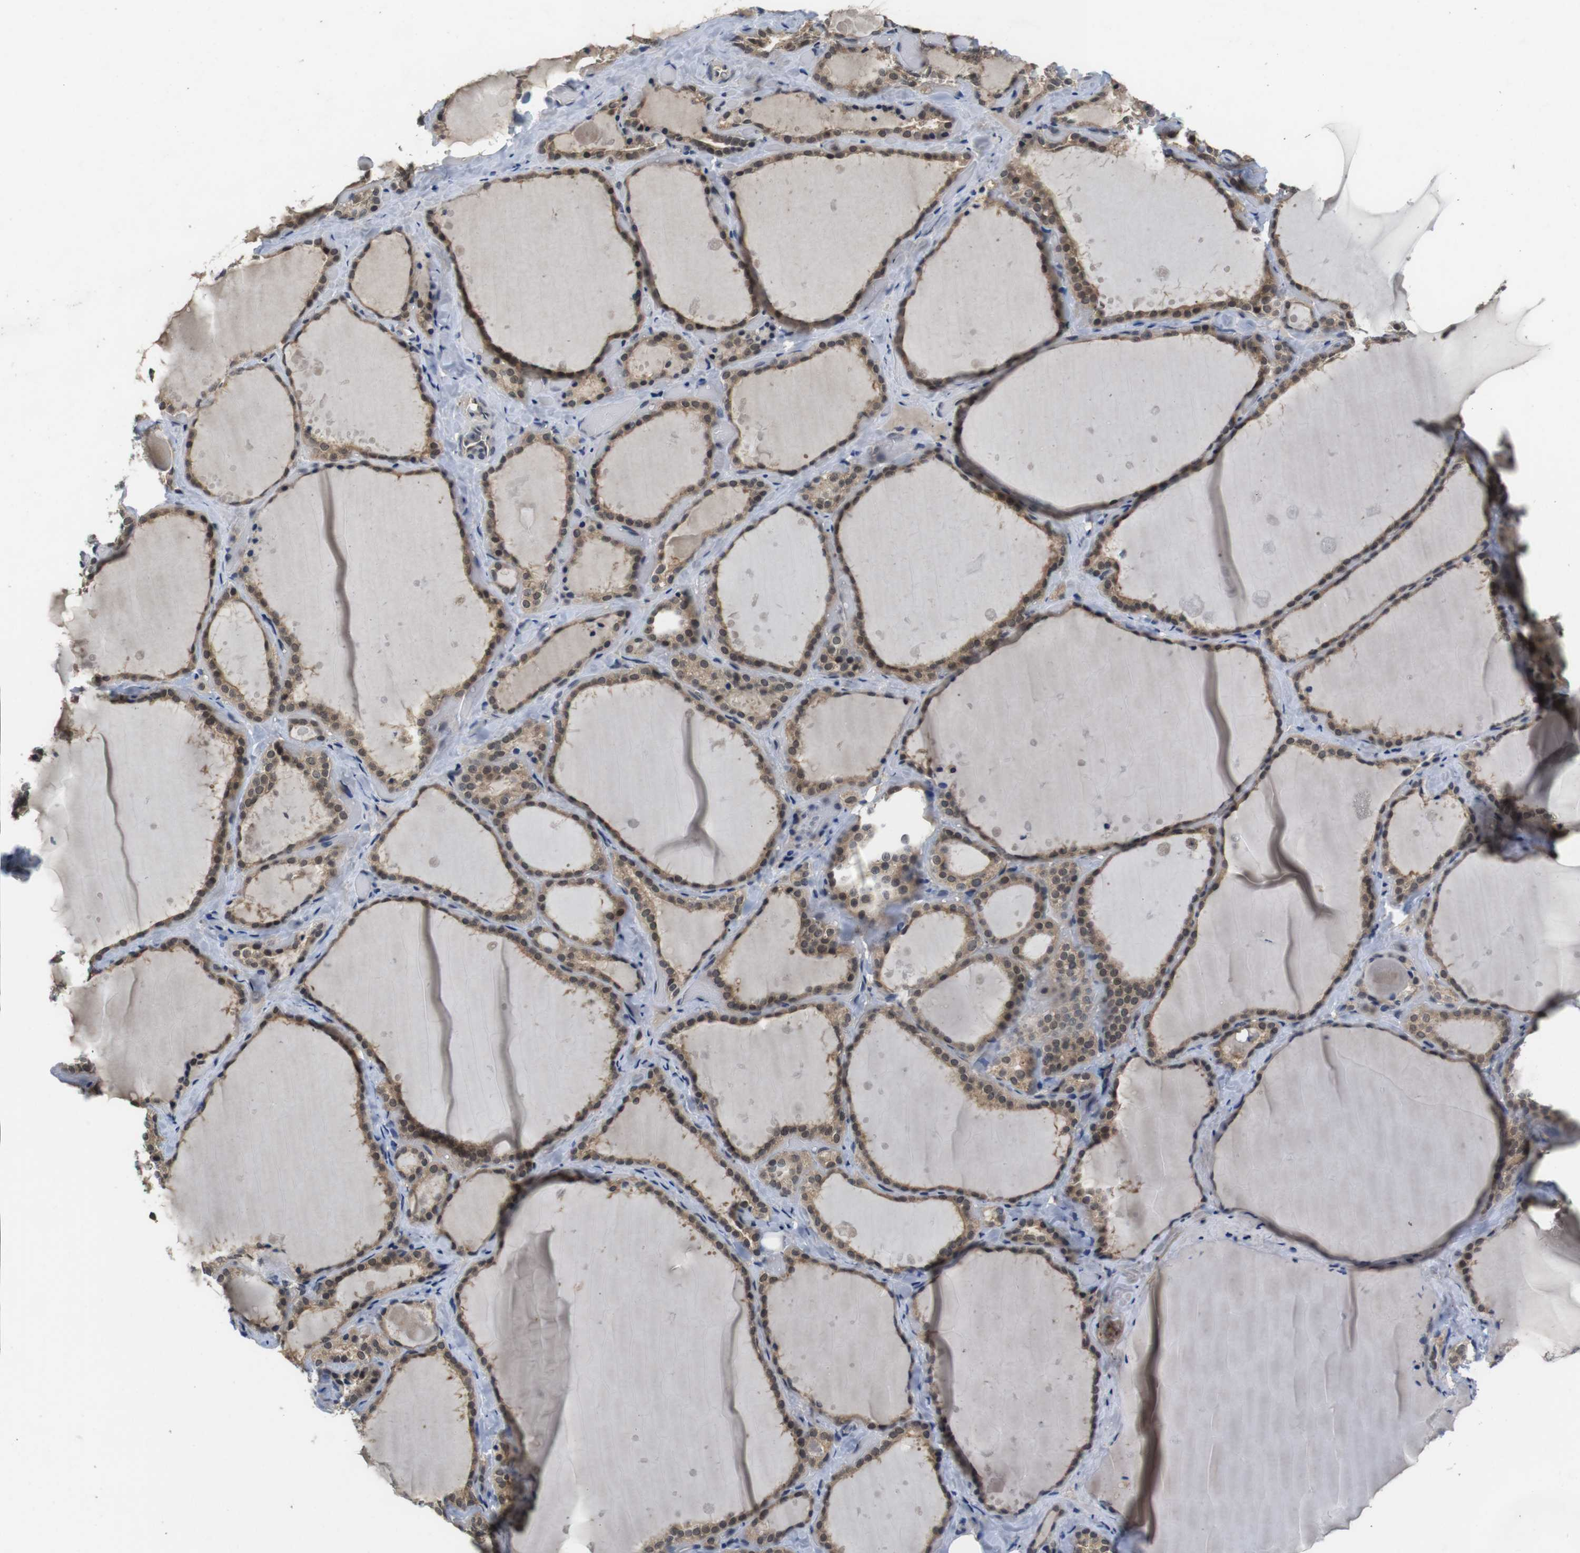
{"staining": {"intensity": "moderate", "quantity": "25%-75%", "location": "cytoplasmic/membranous,nuclear"}, "tissue": "thyroid gland", "cell_type": "Glandular cells", "image_type": "normal", "snomed": [{"axis": "morphology", "description": "Normal tissue, NOS"}, {"axis": "topography", "description": "Thyroid gland"}], "caption": "Immunohistochemical staining of unremarkable thyroid gland demonstrates moderate cytoplasmic/membranous,nuclear protein positivity in about 25%-75% of glandular cells. The staining is performed using DAB brown chromogen to label protein expression. The nuclei are counter-stained blue using hematoxylin.", "gene": "FADD", "patient": {"sex": "female", "age": 44}}